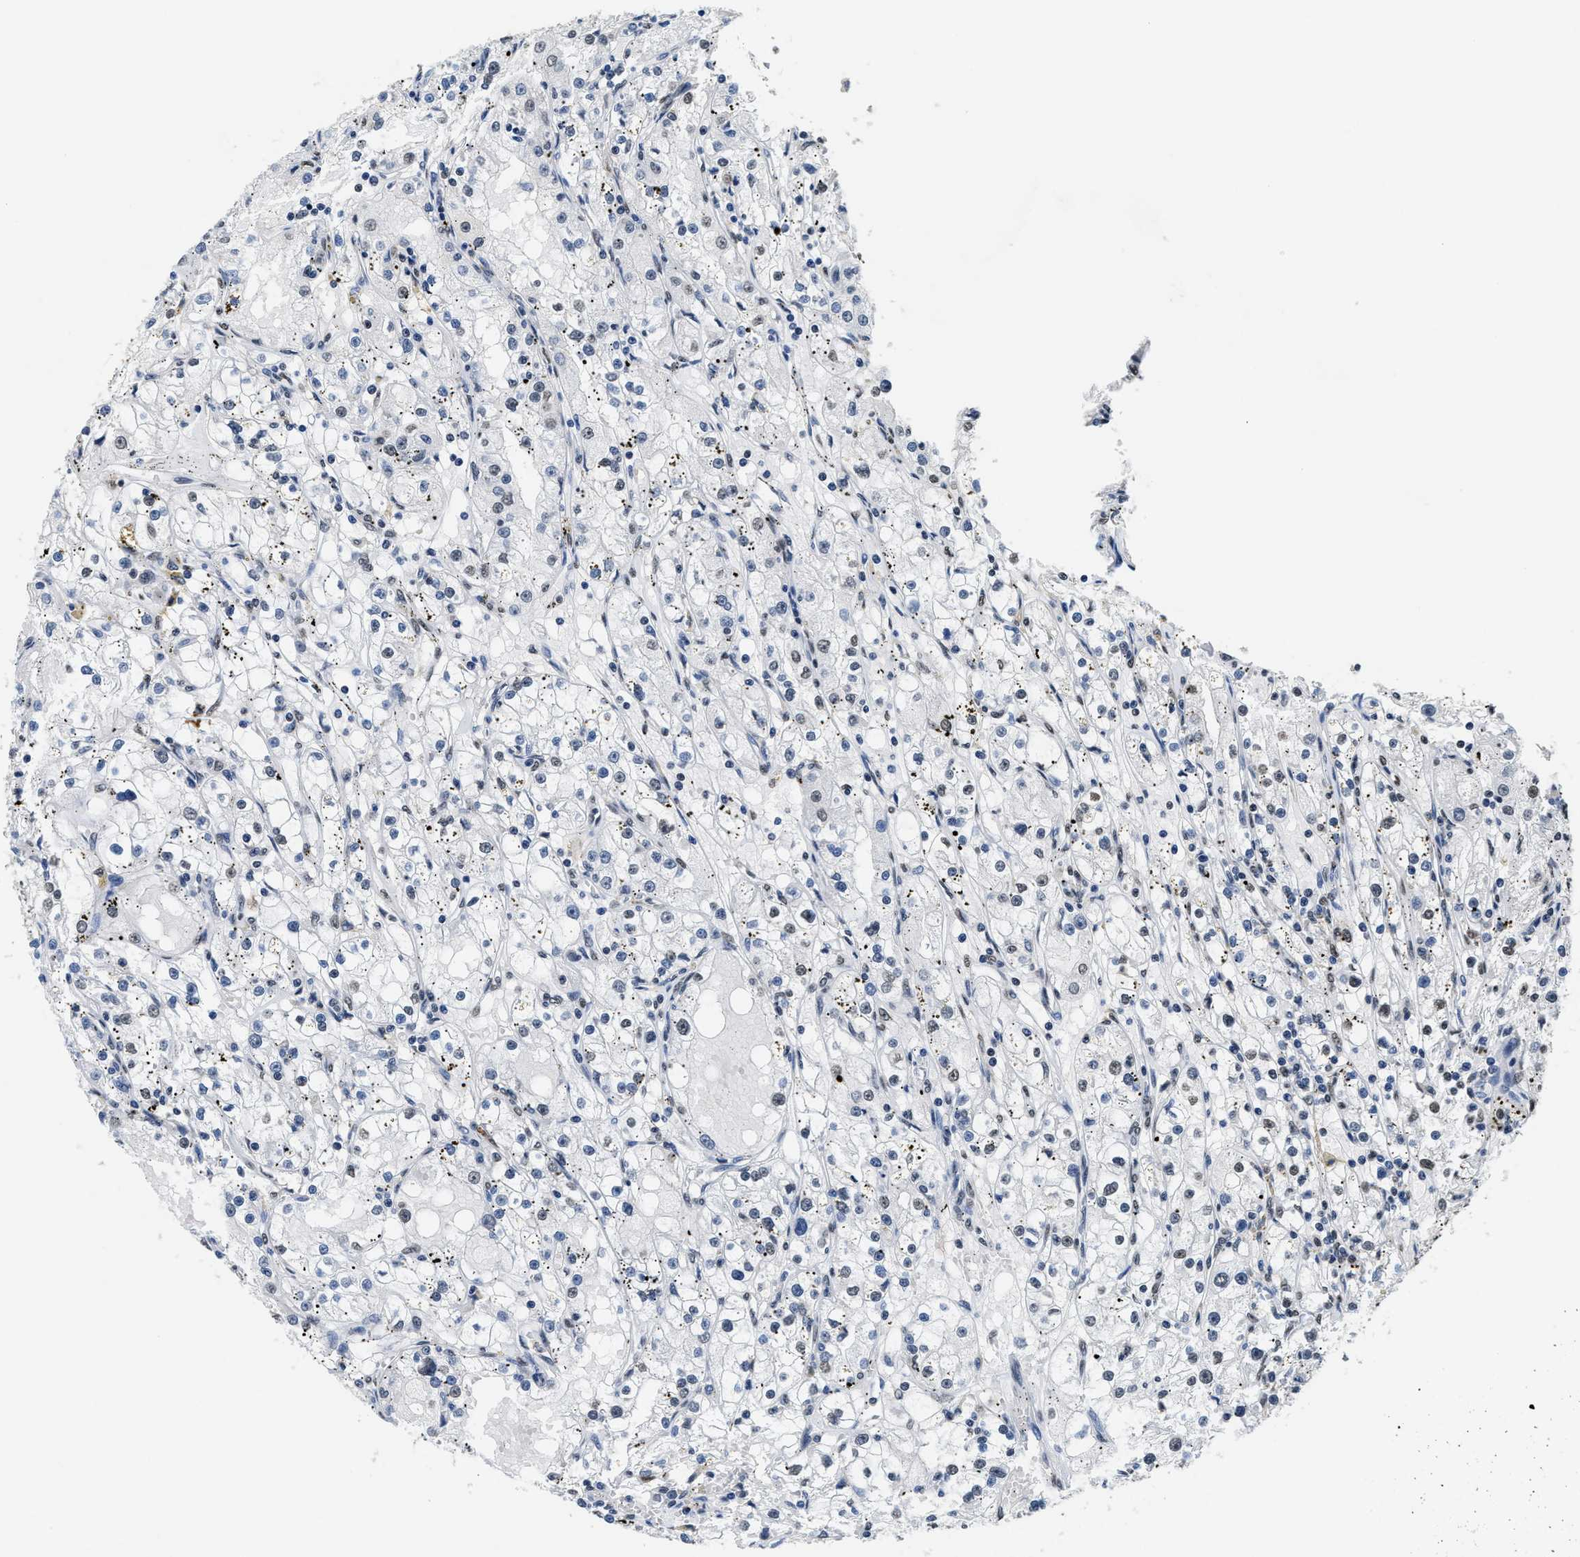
{"staining": {"intensity": "weak", "quantity": "<25%", "location": "nuclear"}, "tissue": "renal cancer", "cell_type": "Tumor cells", "image_type": "cancer", "snomed": [{"axis": "morphology", "description": "Adenocarcinoma, NOS"}, {"axis": "topography", "description": "Kidney"}], "caption": "IHC micrograph of renal cancer stained for a protein (brown), which demonstrates no positivity in tumor cells. (DAB immunohistochemistry (IHC) visualized using brightfield microscopy, high magnification).", "gene": "SUPT16H", "patient": {"sex": "male", "age": 56}}